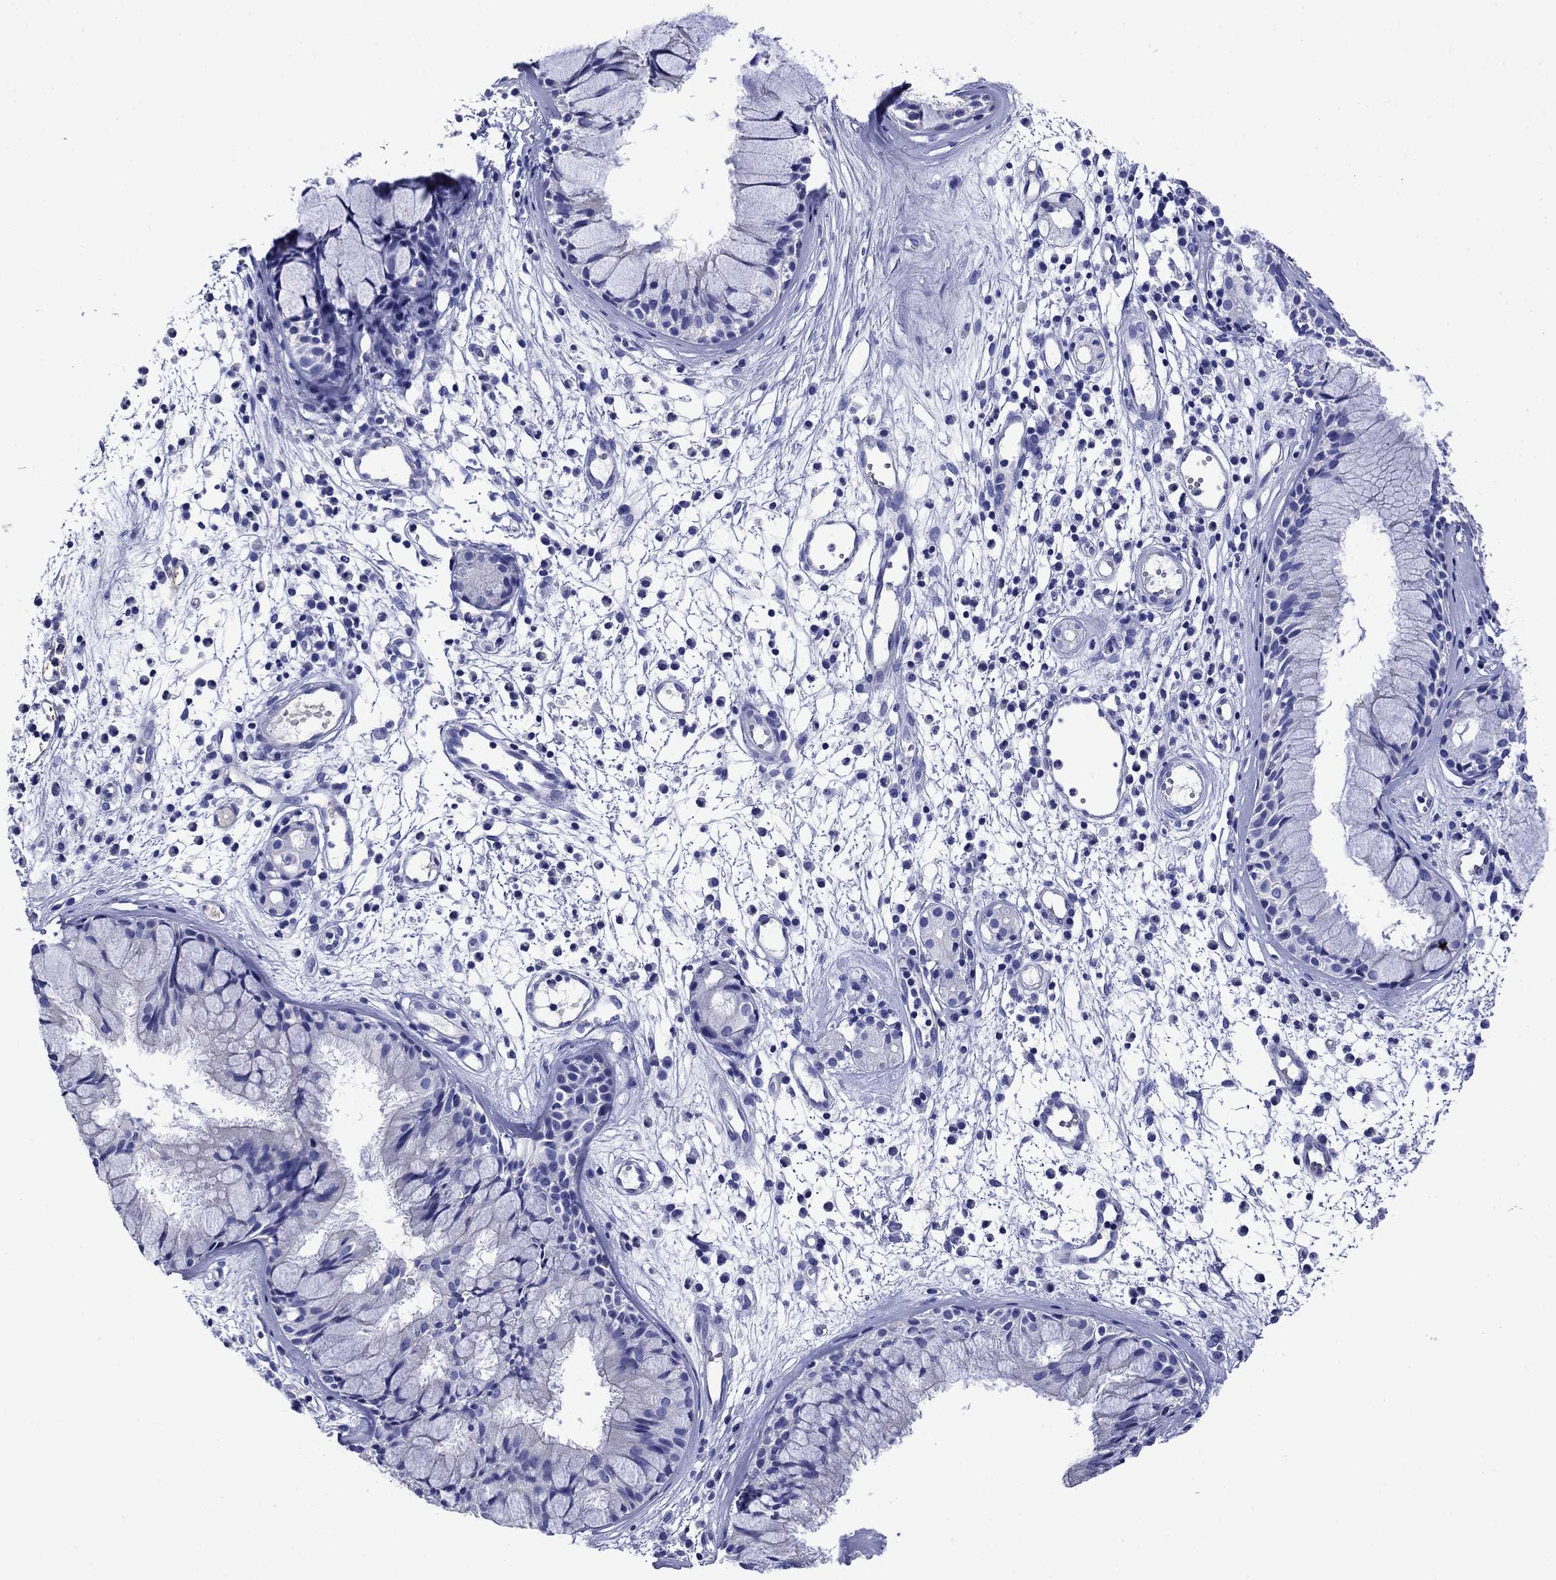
{"staining": {"intensity": "negative", "quantity": "none", "location": "none"}, "tissue": "nasopharynx", "cell_type": "Respiratory epithelial cells", "image_type": "normal", "snomed": [{"axis": "morphology", "description": "Normal tissue, NOS"}, {"axis": "topography", "description": "Nasopharynx"}], "caption": "The micrograph displays no significant expression in respiratory epithelial cells of nasopharynx.", "gene": "SLC1A2", "patient": {"sex": "male", "age": 77}}